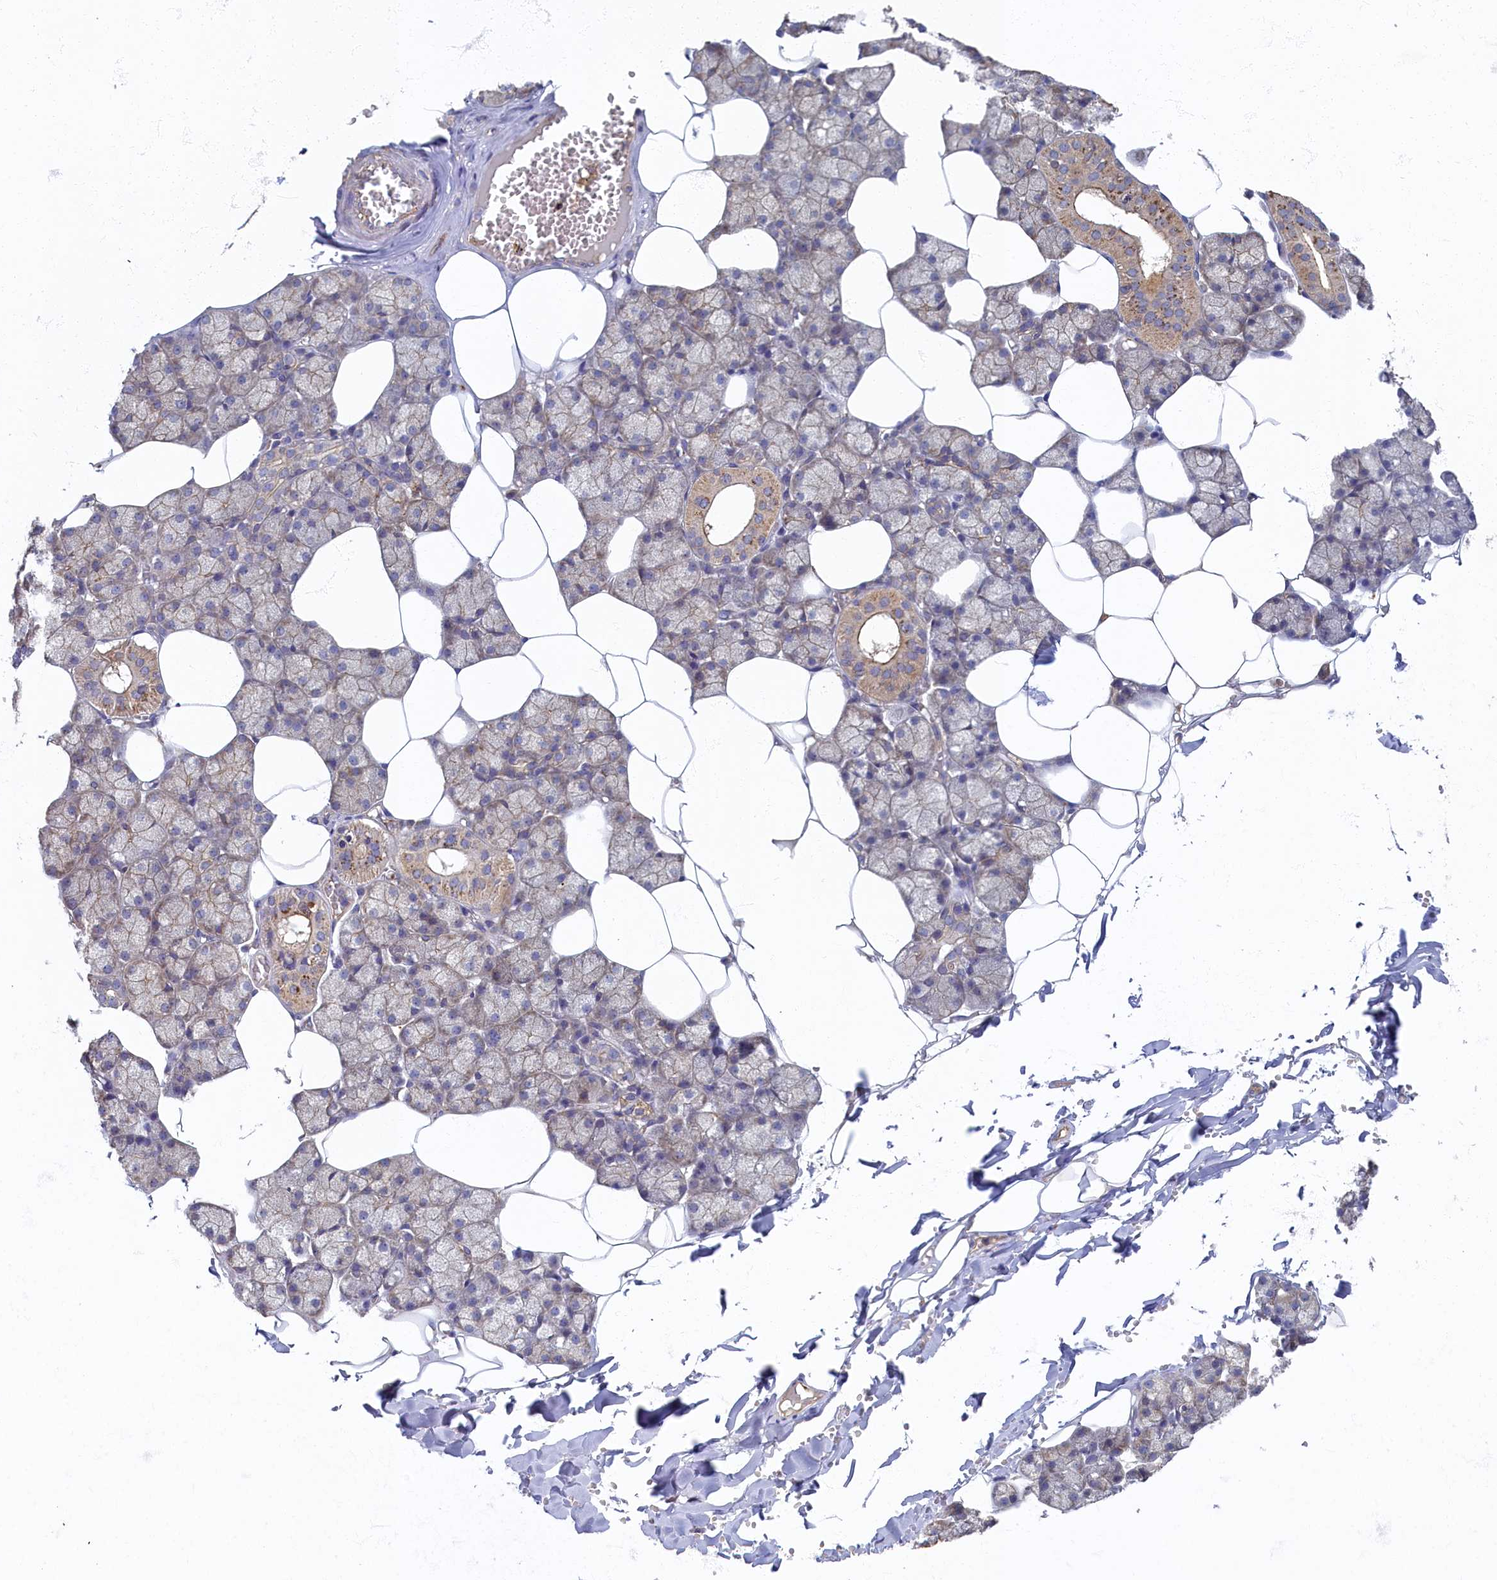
{"staining": {"intensity": "moderate", "quantity": "25%-75%", "location": "cytoplasmic/membranous"}, "tissue": "salivary gland", "cell_type": "Glandular cells", "image_type": "normal", "snomed": [{"axis": "morphology", "description": "Normal tissue, NOS"}, {"axis": "topography", "description": "Salivary gland"}], "caption": "Moderate cytoplasmic/membranous protein positivity is present in about 25%-75% of glandular cells in salivary gland.", "gene": "PSMG2", "patient": {"sex": "male", "age": 62}}